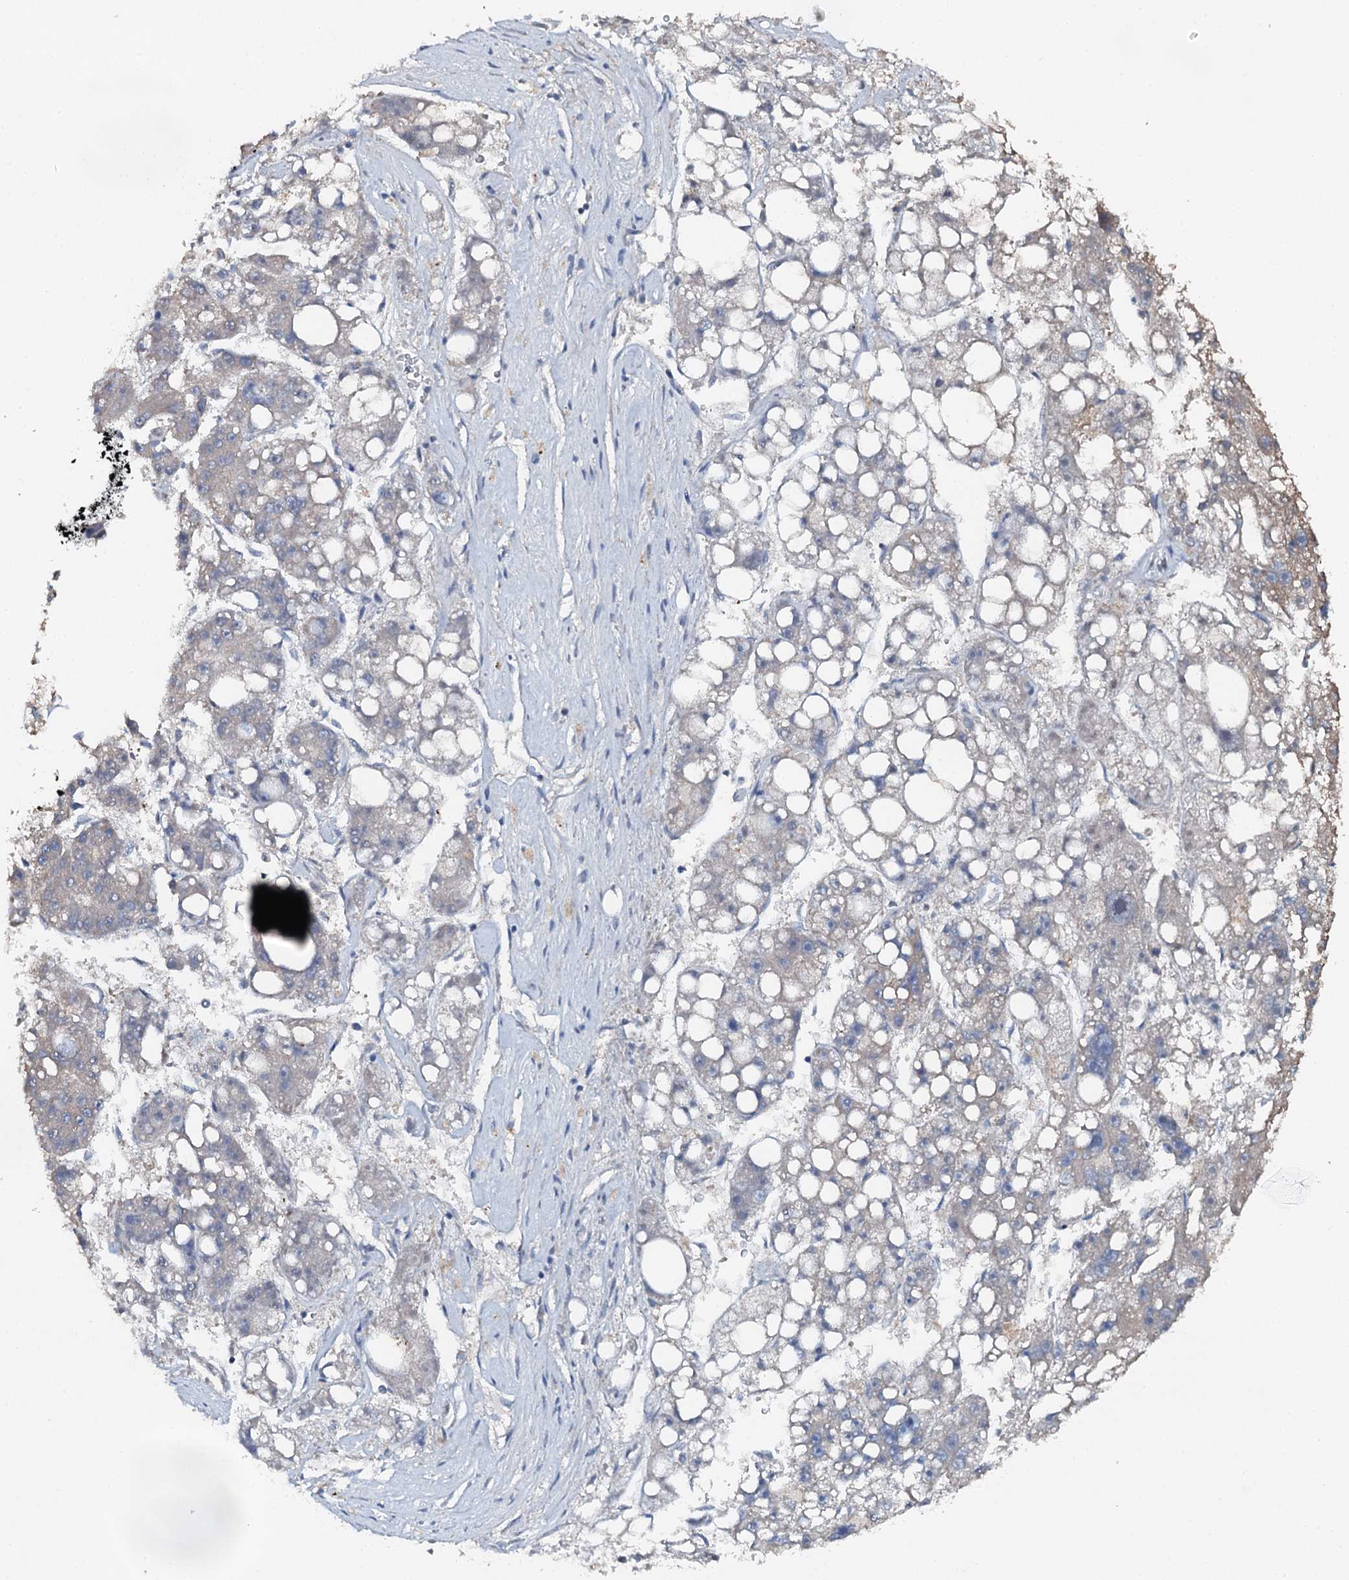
{"staining": {"intensity": "negative", "quantity": "none", "location": "none"}, "tissue": "liver cancer", "cell_type": "Tumor cells", "image_type": "cancer", "snomed": [{"axis": "morphology", "description": "Carcinoma, Hepatocellular, NOS"}, {"axis": "topography", "description": "Liver"}], "caption": "Immunohistochemistry of human liver cancer displays no staining in tumor cells.", "gene": "FLYWCH1", "patient": {"sex": "female", "age": 61}}